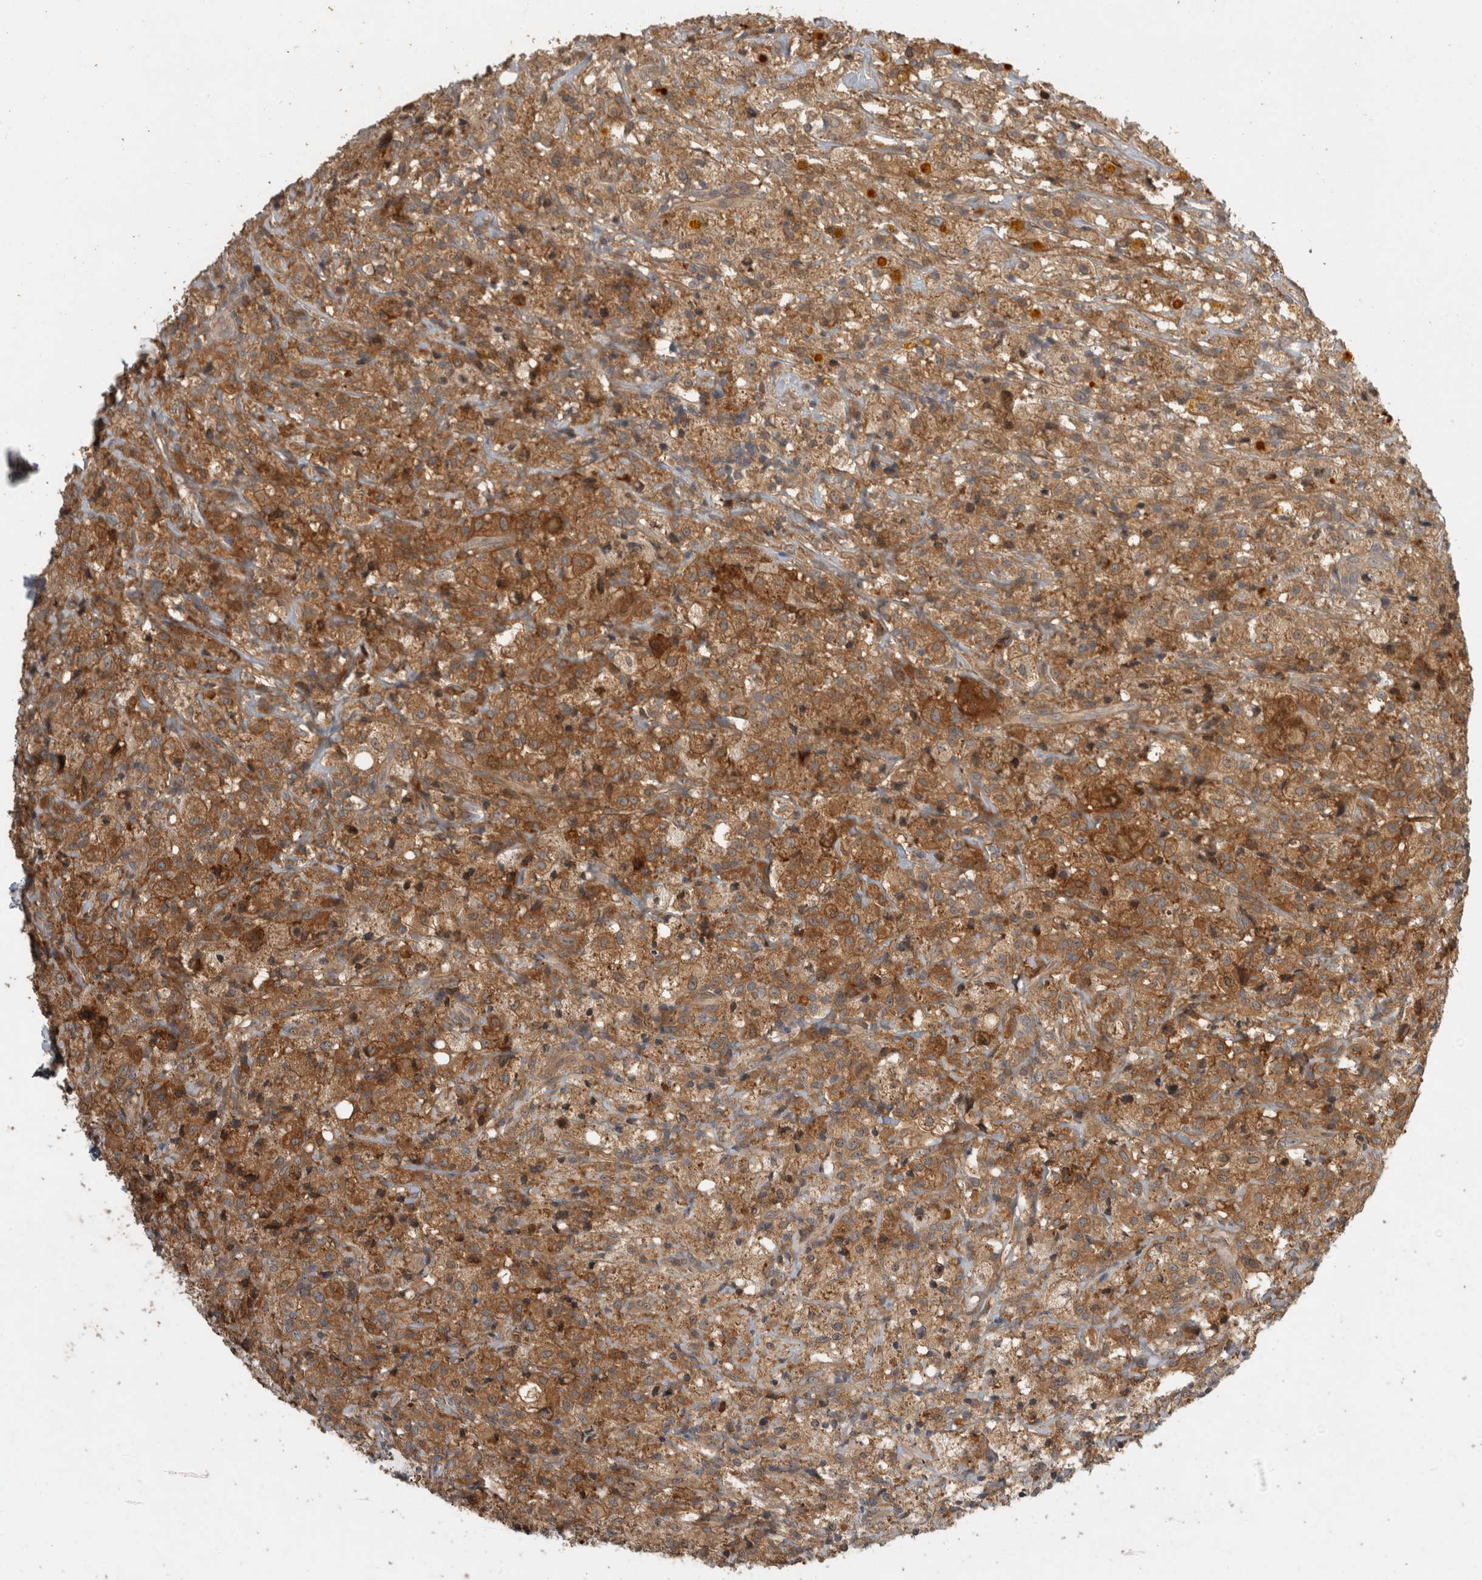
{"staining": {"intensity": "moderate", "quantity": ">75%", "location": "cytoplasmic/membranous"}, "tissue": "testis cancer", "cell_type": "Tumor cells", "image_type": "cancer", "snomed": [{"axis": "morphology", "description": "Carcinoma, Embryonal, NOS"}, {"axis": "topography", "description": "Testis"}], "caption": "This image shows testis cancer stained with immunohistochemistry to label a protein in brown. The cytoplasmic/membranous of tumor cells show moderate positivity for the protein. Nuclei are counter-stained blue.", "gene": "VEPH1", "patient": {"sex": "male", "age": 2}}